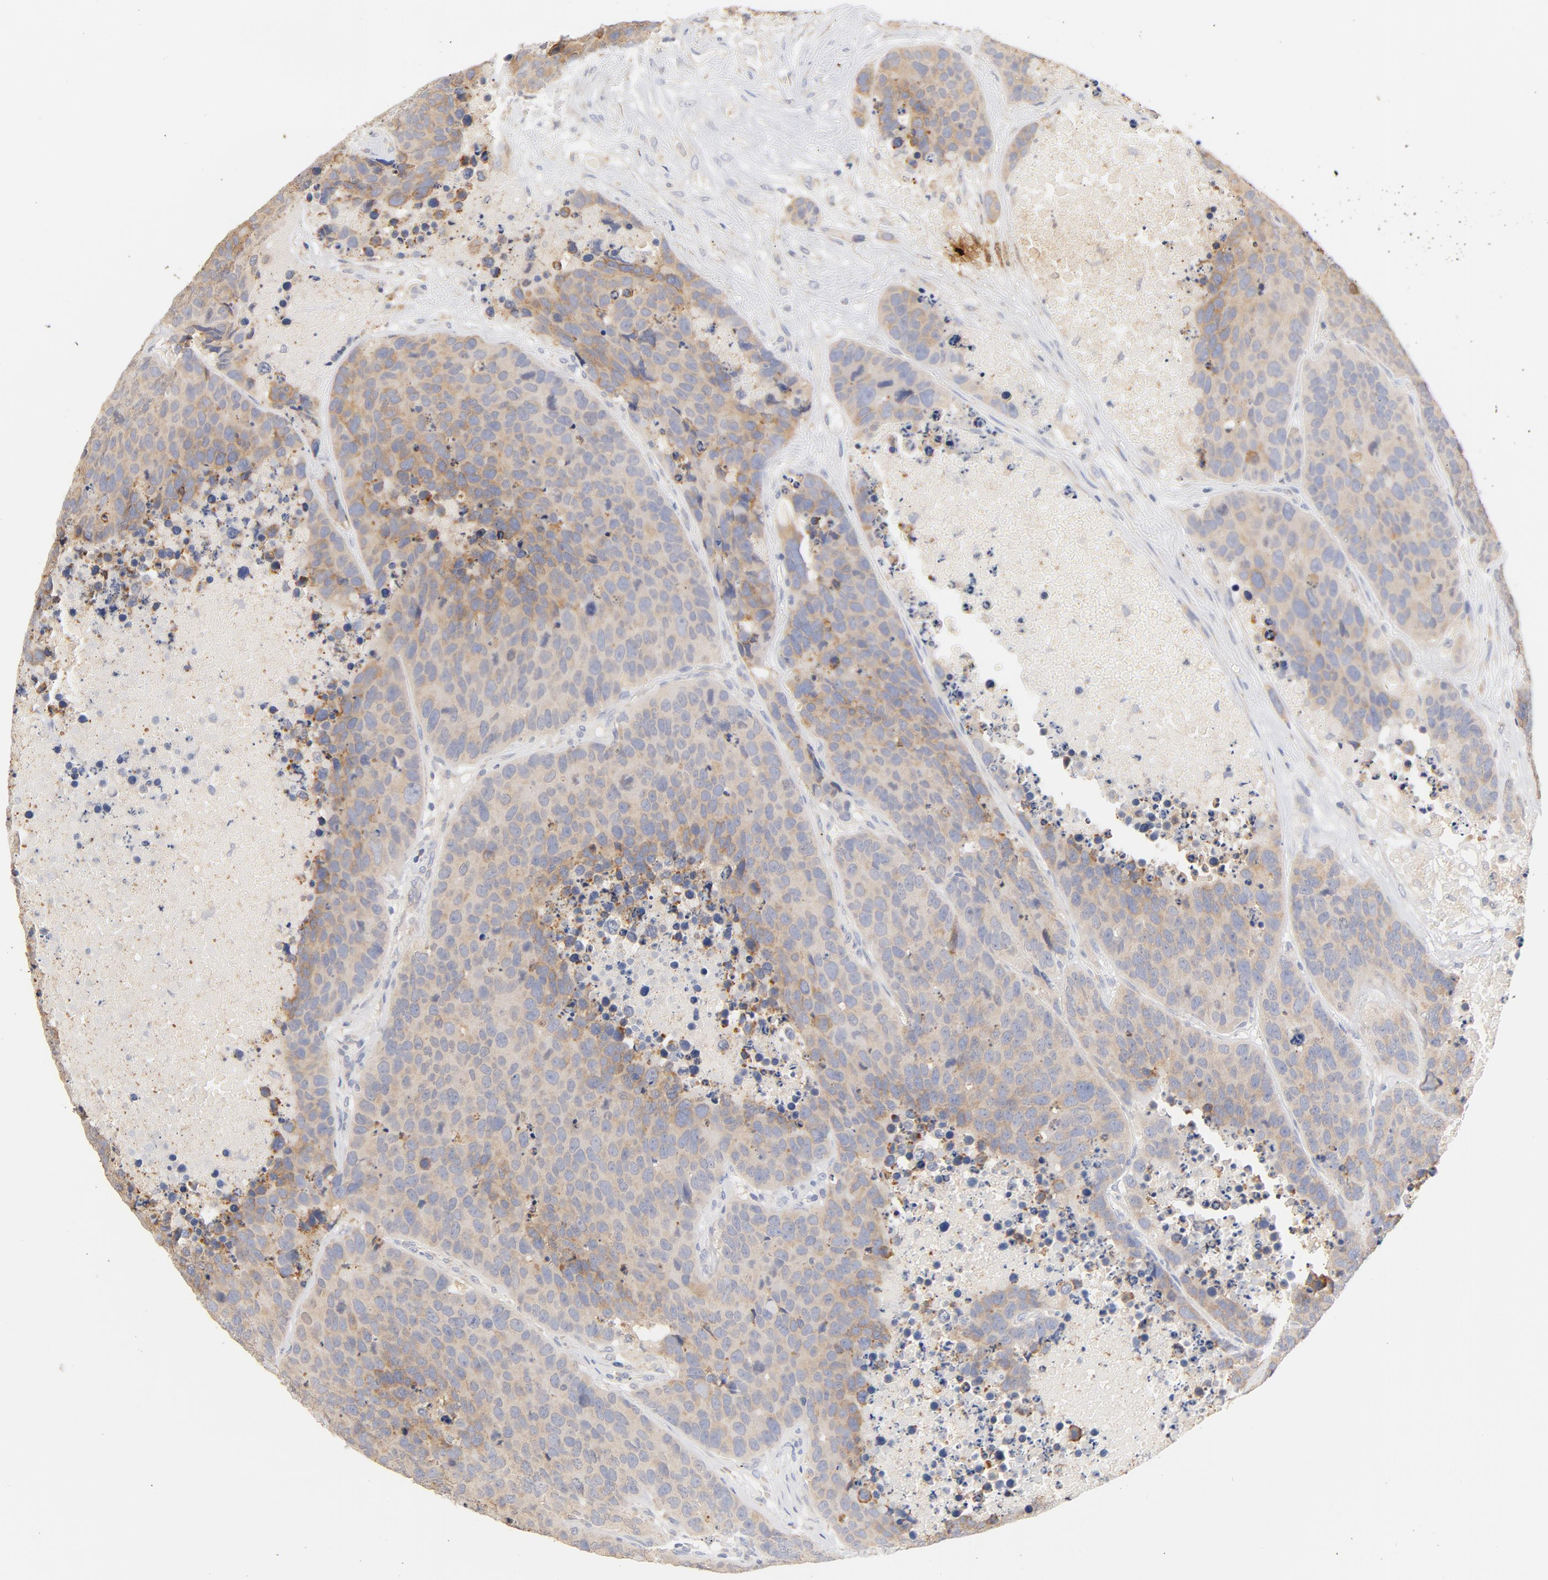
{"staining": {"intensity": "moderate", "quantity": "<25%", "location": "cytoplasmic/membranous"}, "tissue": "carcinoid", "cell_type": "Tumor cells", "image_type": "cancer", "snomed": [{"axis": "morphology", "description": "Carcinoid, malignant, NOS"}, {"axis": "topography", "description": "Lung"}], "caption": "IHC photomicrograph of malignant carcinoid stained for a protein (brown), which displays low levels of moderate cytoplasmic/membranous positivity in about <25% of tumor cells.", "gene": "TLR4", "patient": {"sex": "male", "age": 60}}